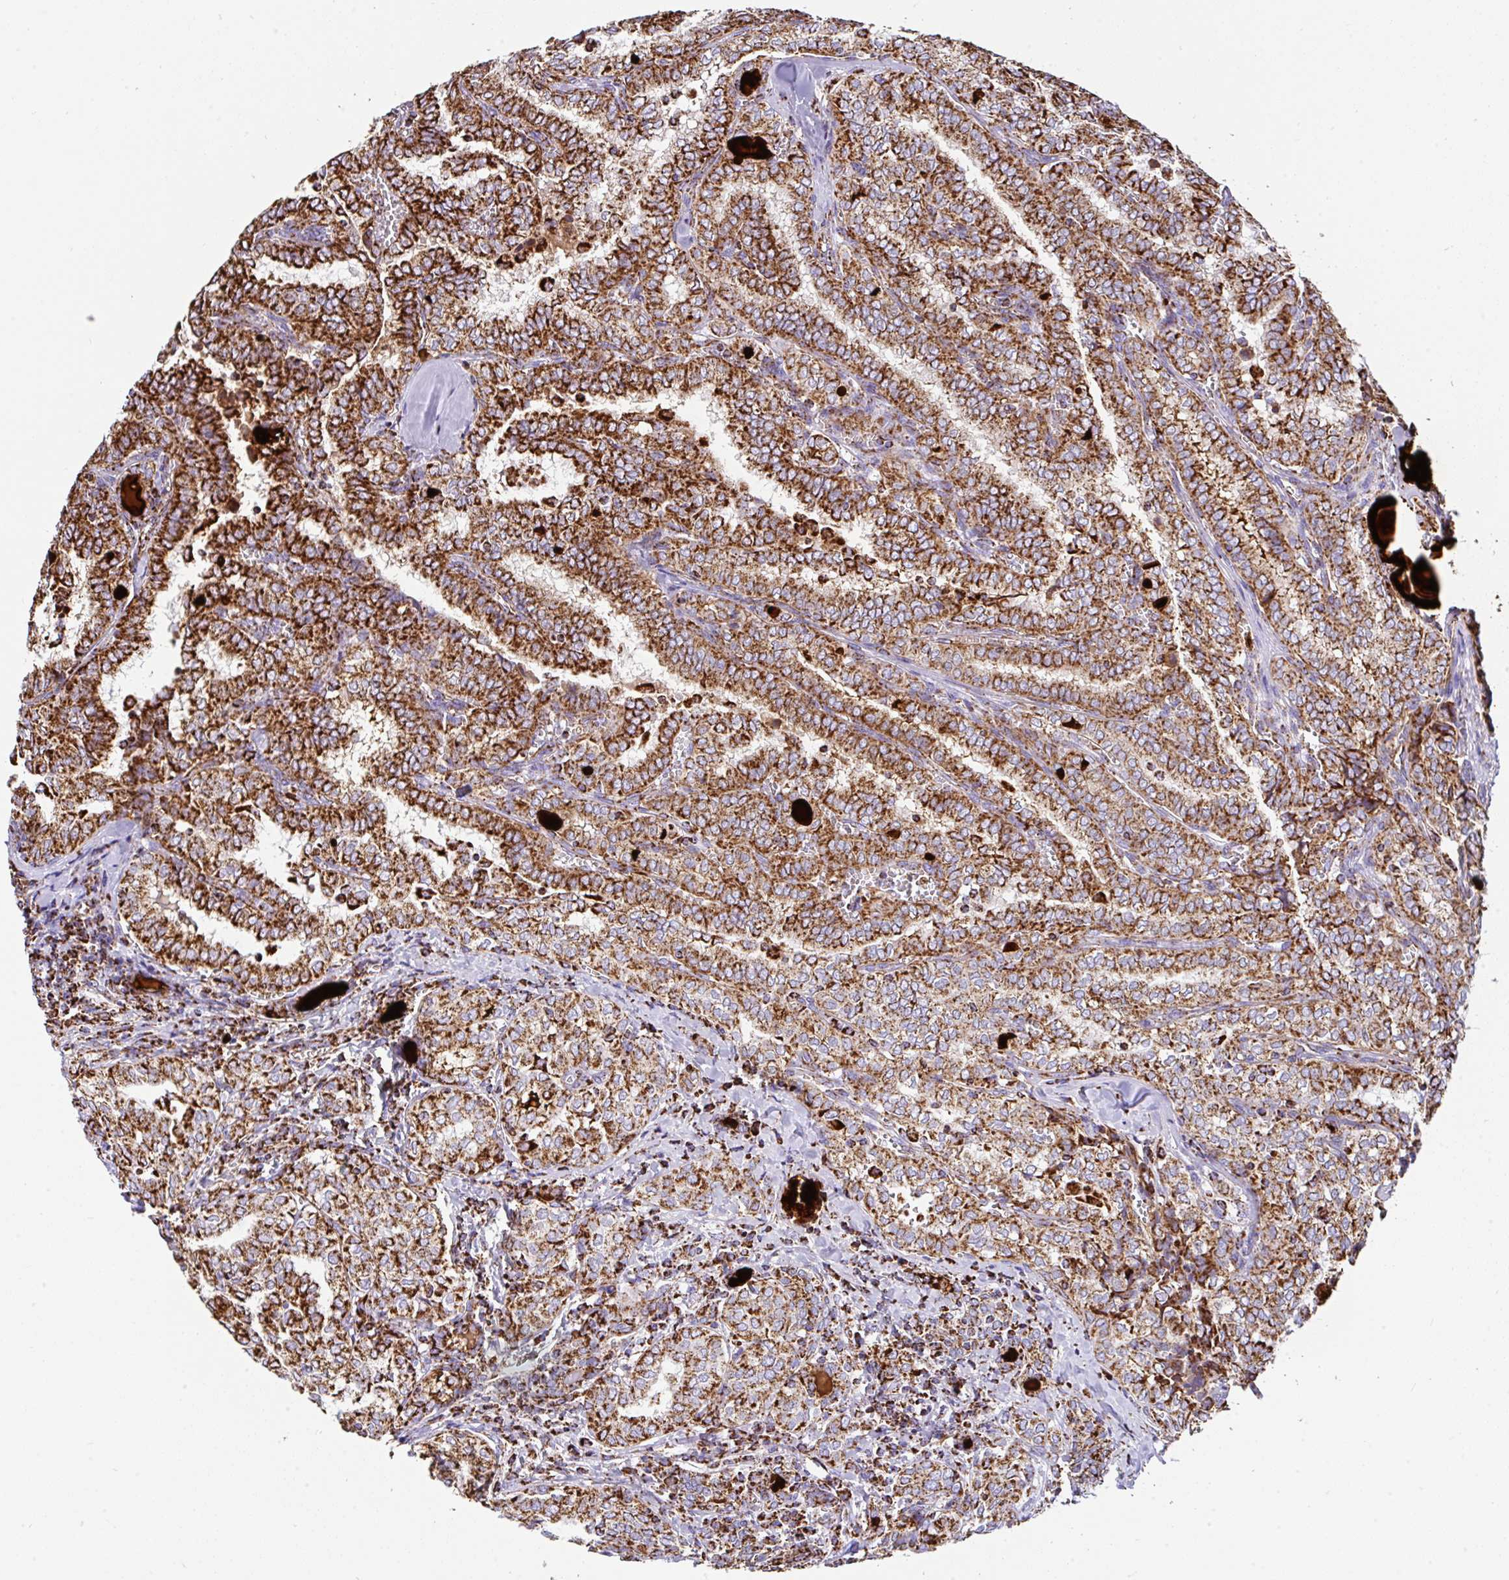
{"staining": {"intensity": "strong", "quantity": ">75%", "location": "cytoplasmic/membranous"}, "tissue": "thyroid cancer", "cell_type": "Tumor cells", "image_type": "cancer", "snomed": [{"axis": "morphology", "description": "Papillary adenocarcinoma, NOS"}, {"axis": "topography", "description": "Thyroid gland"}], "caption": "Immunohistochemistry micrograph of papillary adenocarcinoma (thyroid) stained for a protein (brown), which shows high levels of strong cytoplasmic/membranous expression in approximately >75% of tumor cells.", "gene": "ANKRD33B", "patient": {"sex": "female", "age": 30}}